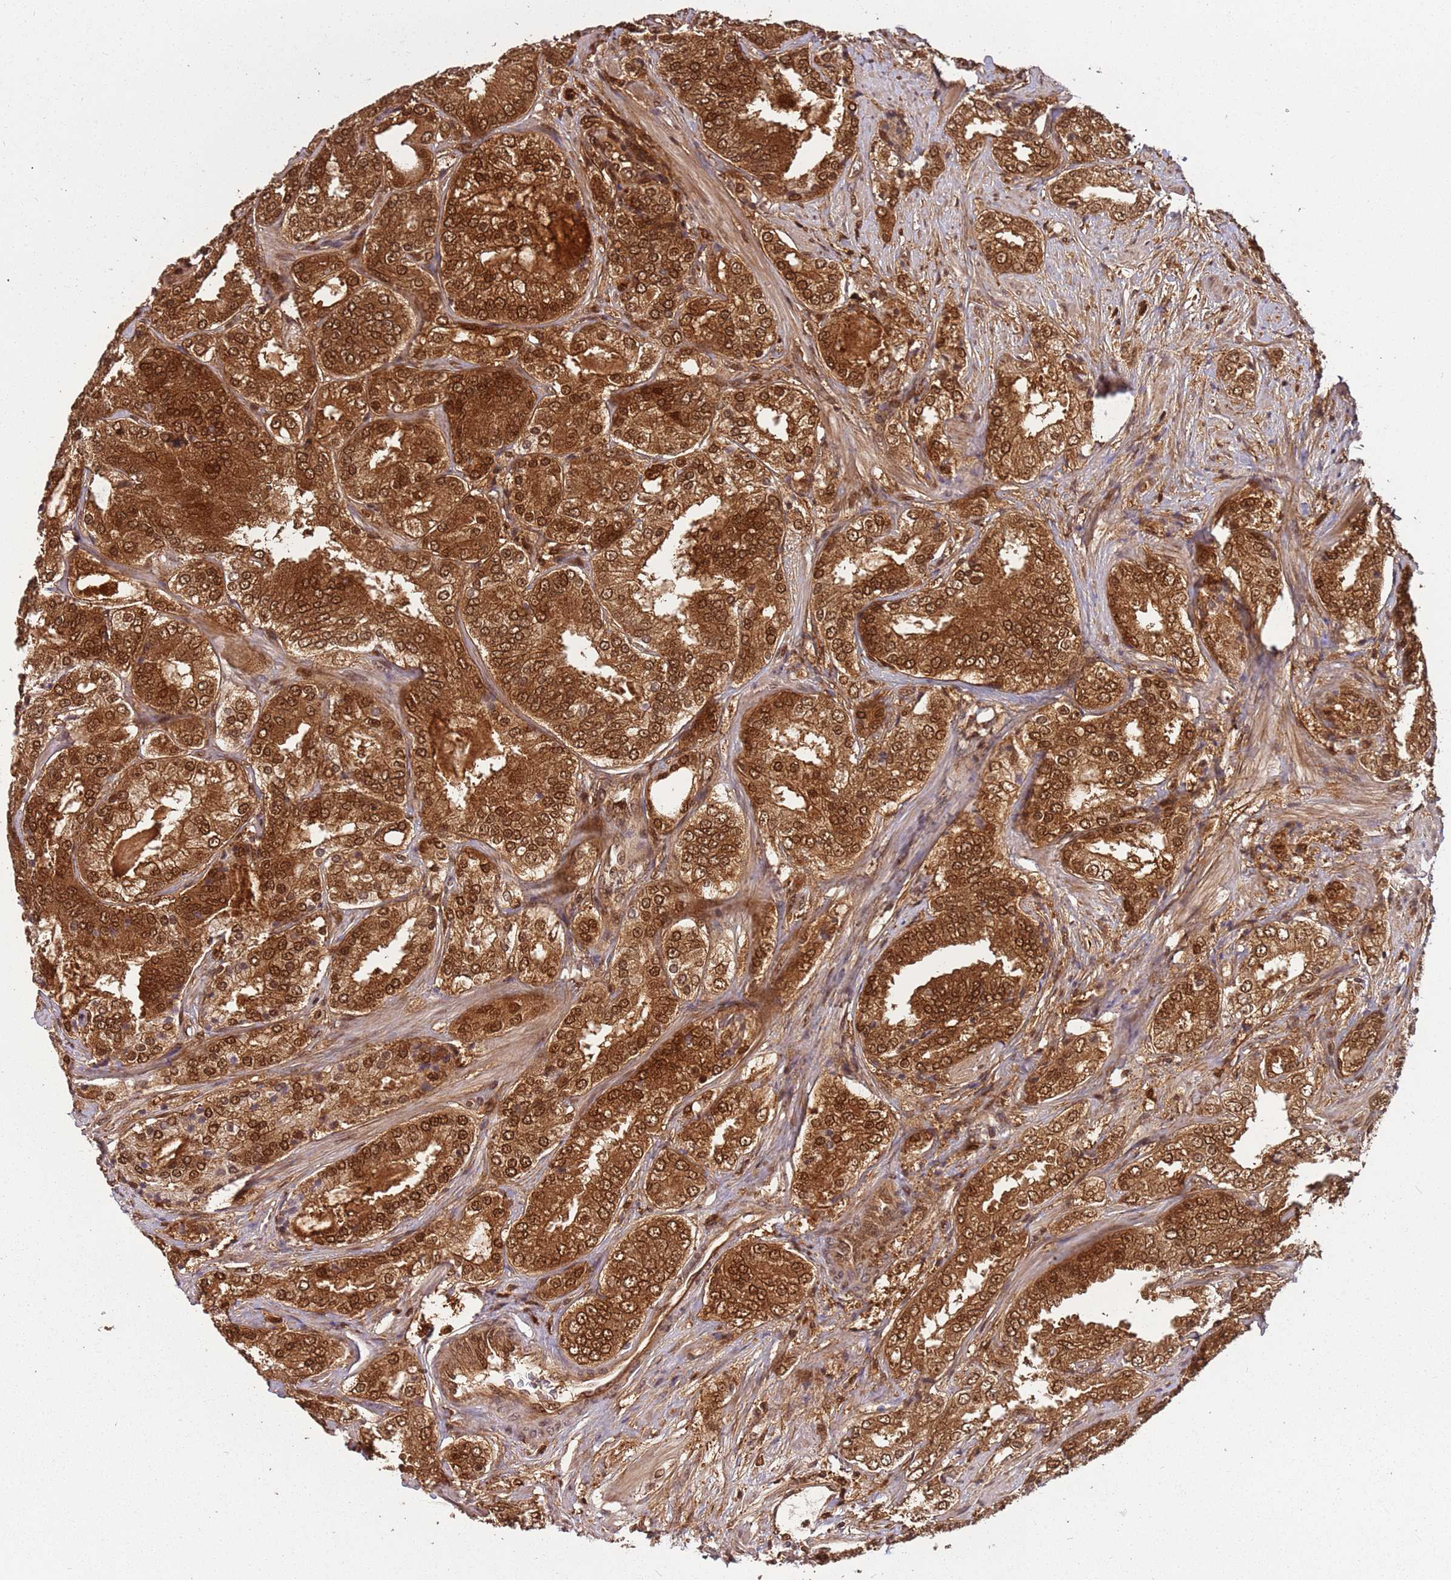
{"staining": {"intensity": "strong", "quantity": ">75%", "location": "cytoplasmic/membranous,nuclear"}, "tissue": "prostate cancer", "cell_type": "Tumor cells", "image_type": "cancer", "snomed": [{"axis": "morphology", "description": "Adenocarcinoma, High grade"}, {"axis": "topography", "description": "Prostate"}], "caption": "Brown immunohistochemical staining in prostate cancer (high-grade adenocarcinoma) shows strong cytoplasmic/membranous and nuclear positivity in approximately >75% of tumor cells. The staining was performed using DAB (3,3'-diaminobenzidine) to visualize the protein expression in brown, while the nuclei were stained in blue with hematoxylin (Magnification: 20x).", "gene": "PGLS", "patient": {"sex": "male", "age": 63}}